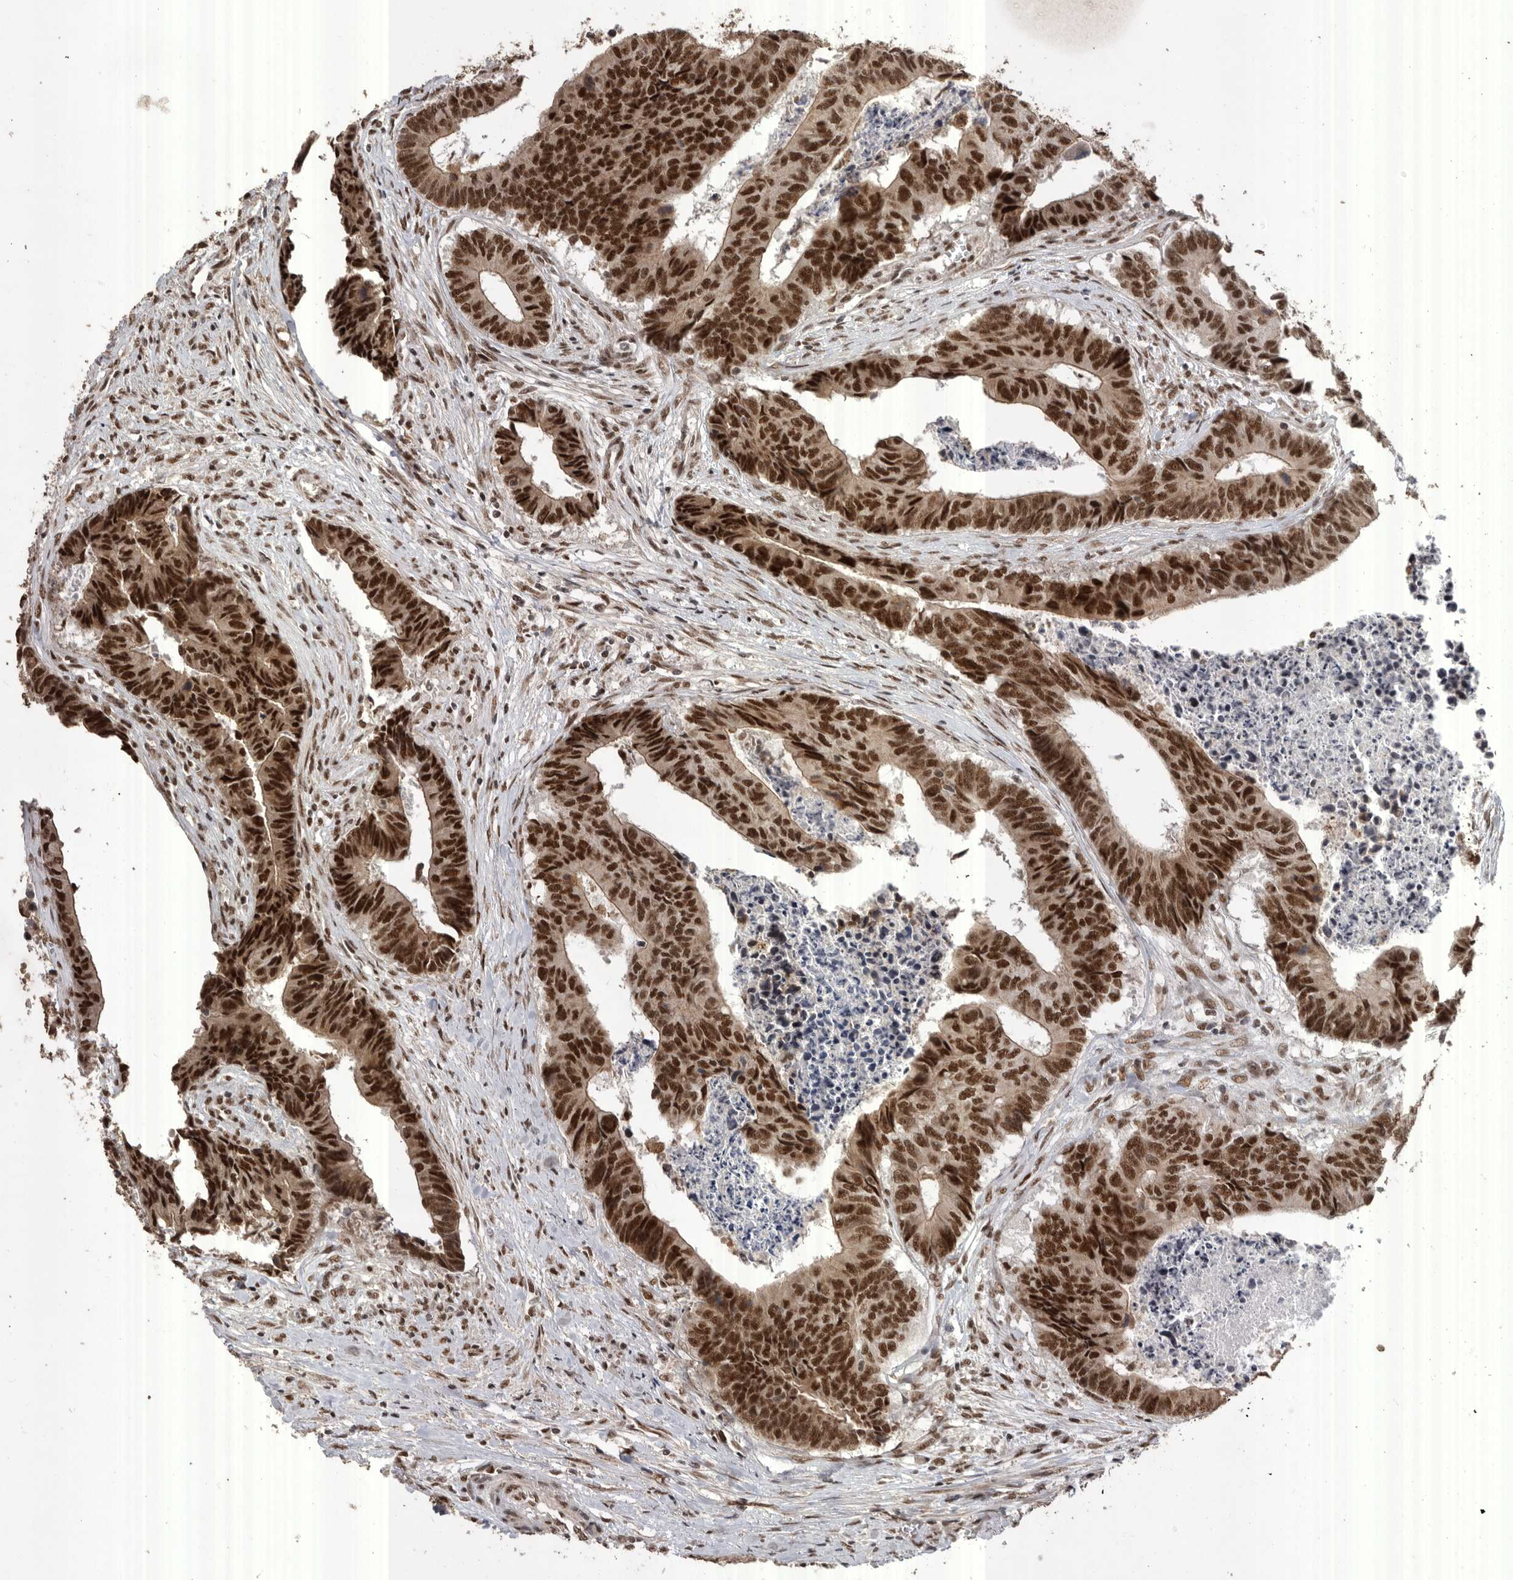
{"staining": {"intensity": "strong", "quantity": ">75%", "location": "cytoplasmic/membranous,nuclear"}, "tissue": "colorectal cancer", "cell_type": "Tumor cells", "image_type": "cancer", "snomed": [{"axis": "morphology", "description": "Adenocarcinoma, NOS"}, {"axis": "topography", "description": "Rectum"}], "caption": "IHC of adenocarcinoma (colorectal) shows high levels of strong cytoplasmic/membranous and nuclear expression in about >75% of tumor cells.", "gene": "PPP1R10", "patient": {"sex": "male", "age": 84}}